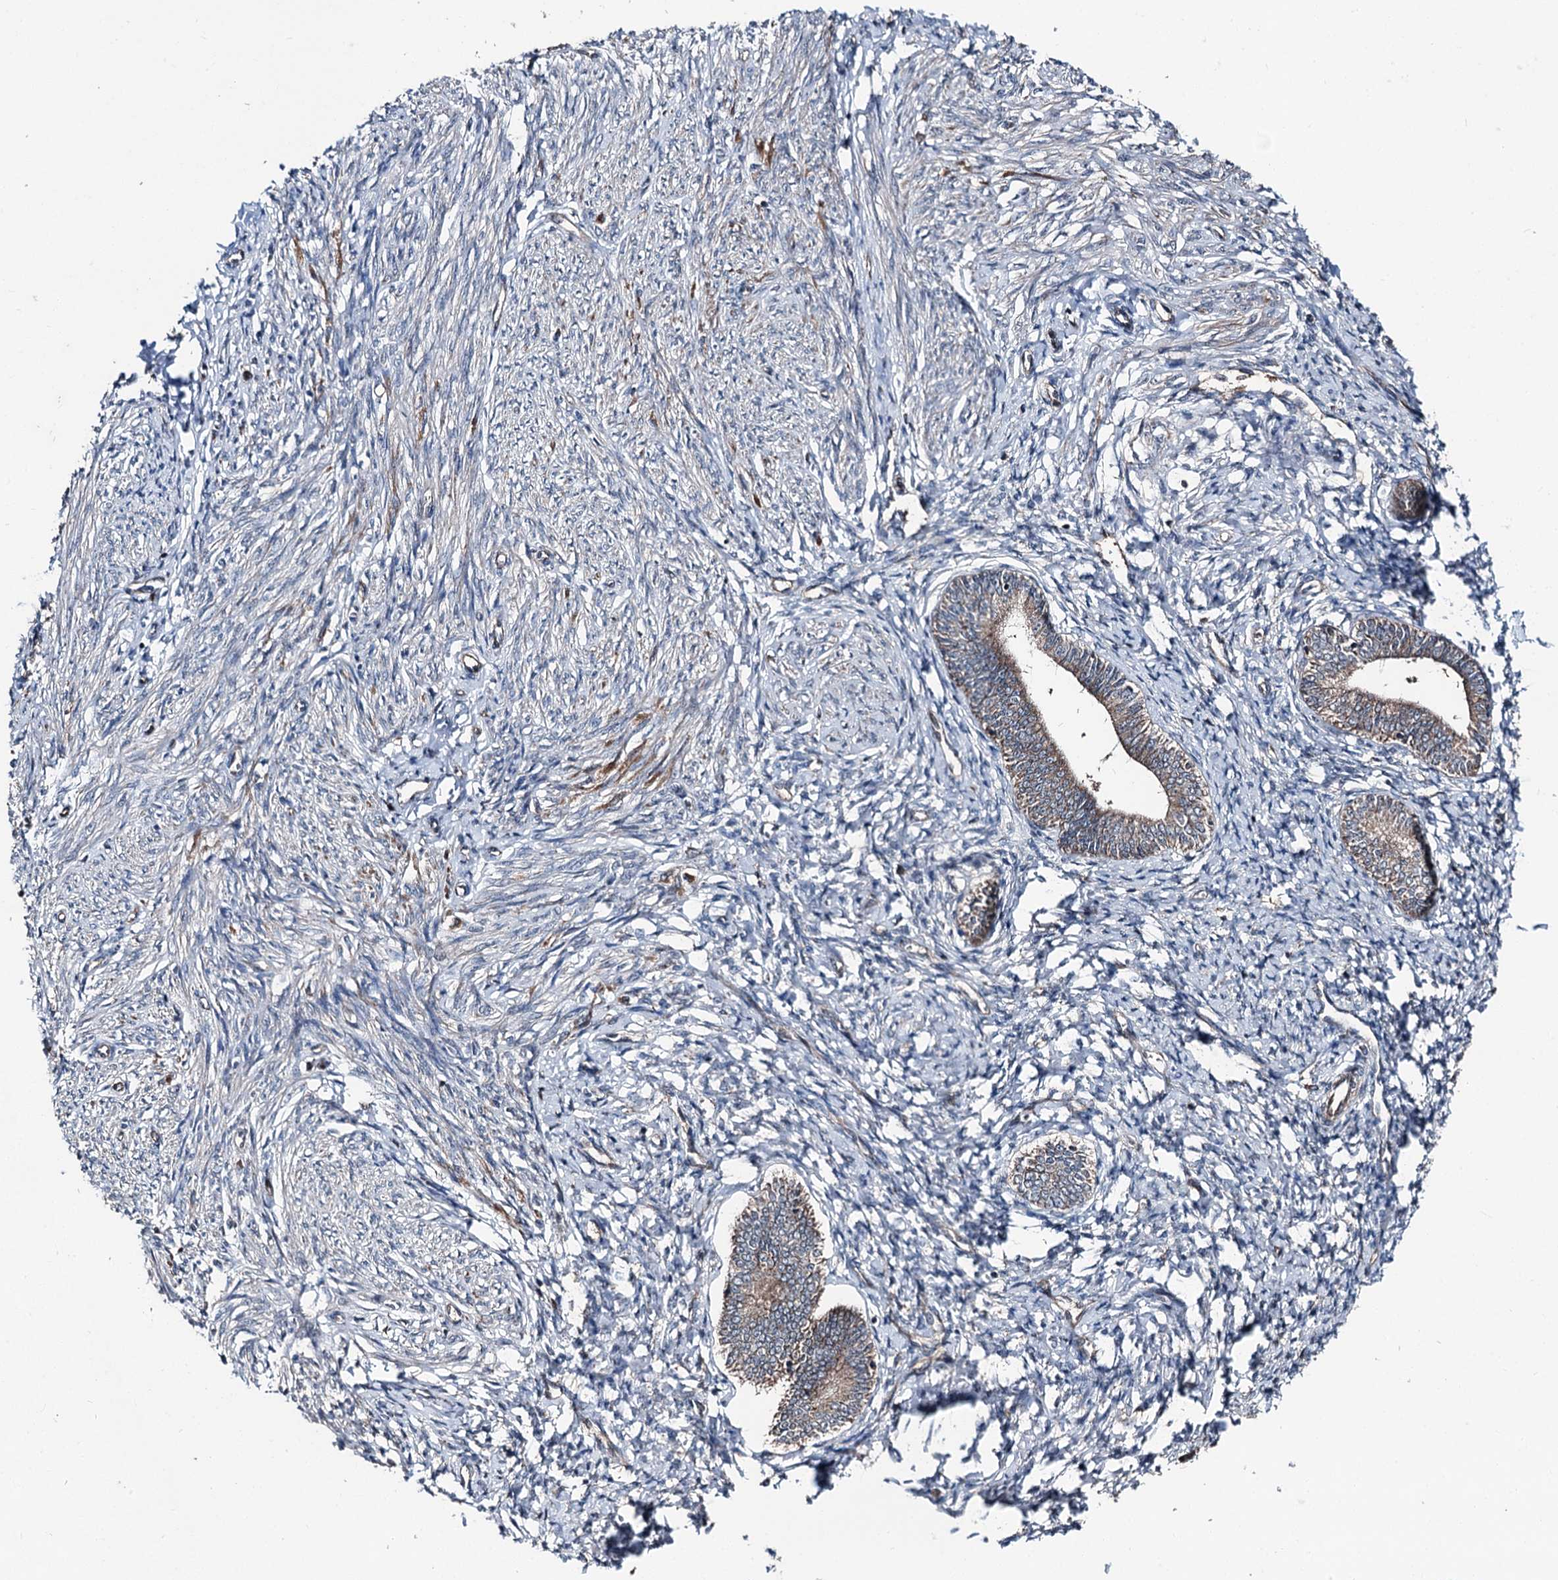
{"staining": {"intensity": "negative", "quantity": "none", "location": "none"}, "tissue": "endometrium", "cell_type": "Cells in endometrial stroma", "image_type": "normal", "snomed": [{"axis": "morphology", "description": "Normal tissue, NOS"}, {"axis": "topography", "description": "Endometrium"}], "caption": "An immunohistochemistry (IHC) micrograph of benign endometrium is shown. There is no staining in cells in endometrial stroma of endometrium.", "gene": "PSMD13", "patient": {"sex": "female", "age": 72}}